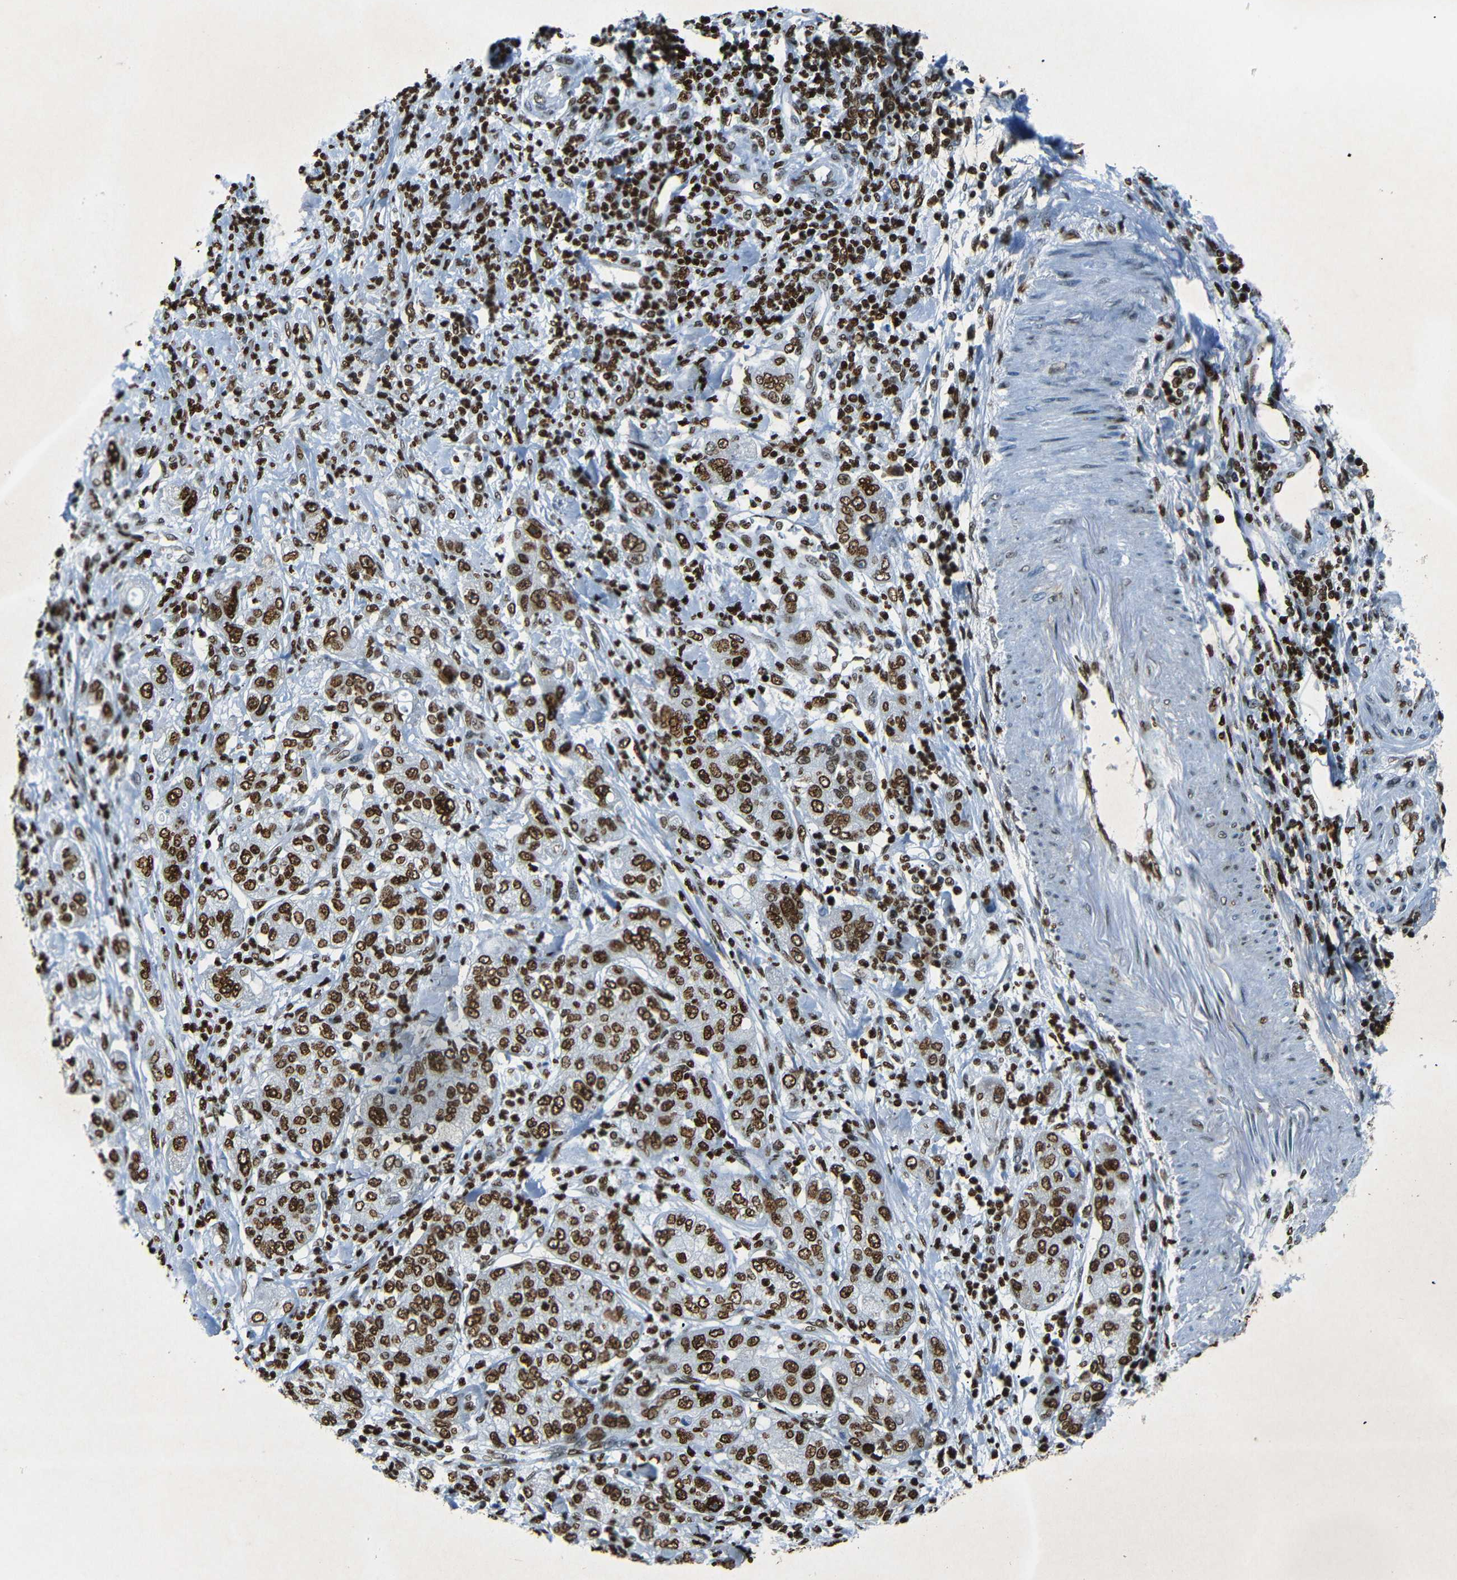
{"staining": {"intensity": "strong", "quantity": ">75%", "location": "nuclear"}, "tissue": "pancreatic cancer", "cell_type": "Tumor cells", "image_type": "cancer", "snomed": [{"axis": "morphology", "description": "Adenocarcinoma, NOS"}, {"axis": "topography", "description": "Pancreas"}], "caption": "Pancreatic cancer stained for a protein displays strong nuclear positivity in tumor cells.", "gene": "HMGN1", "patient": {"sex": "female", "age": 78}}